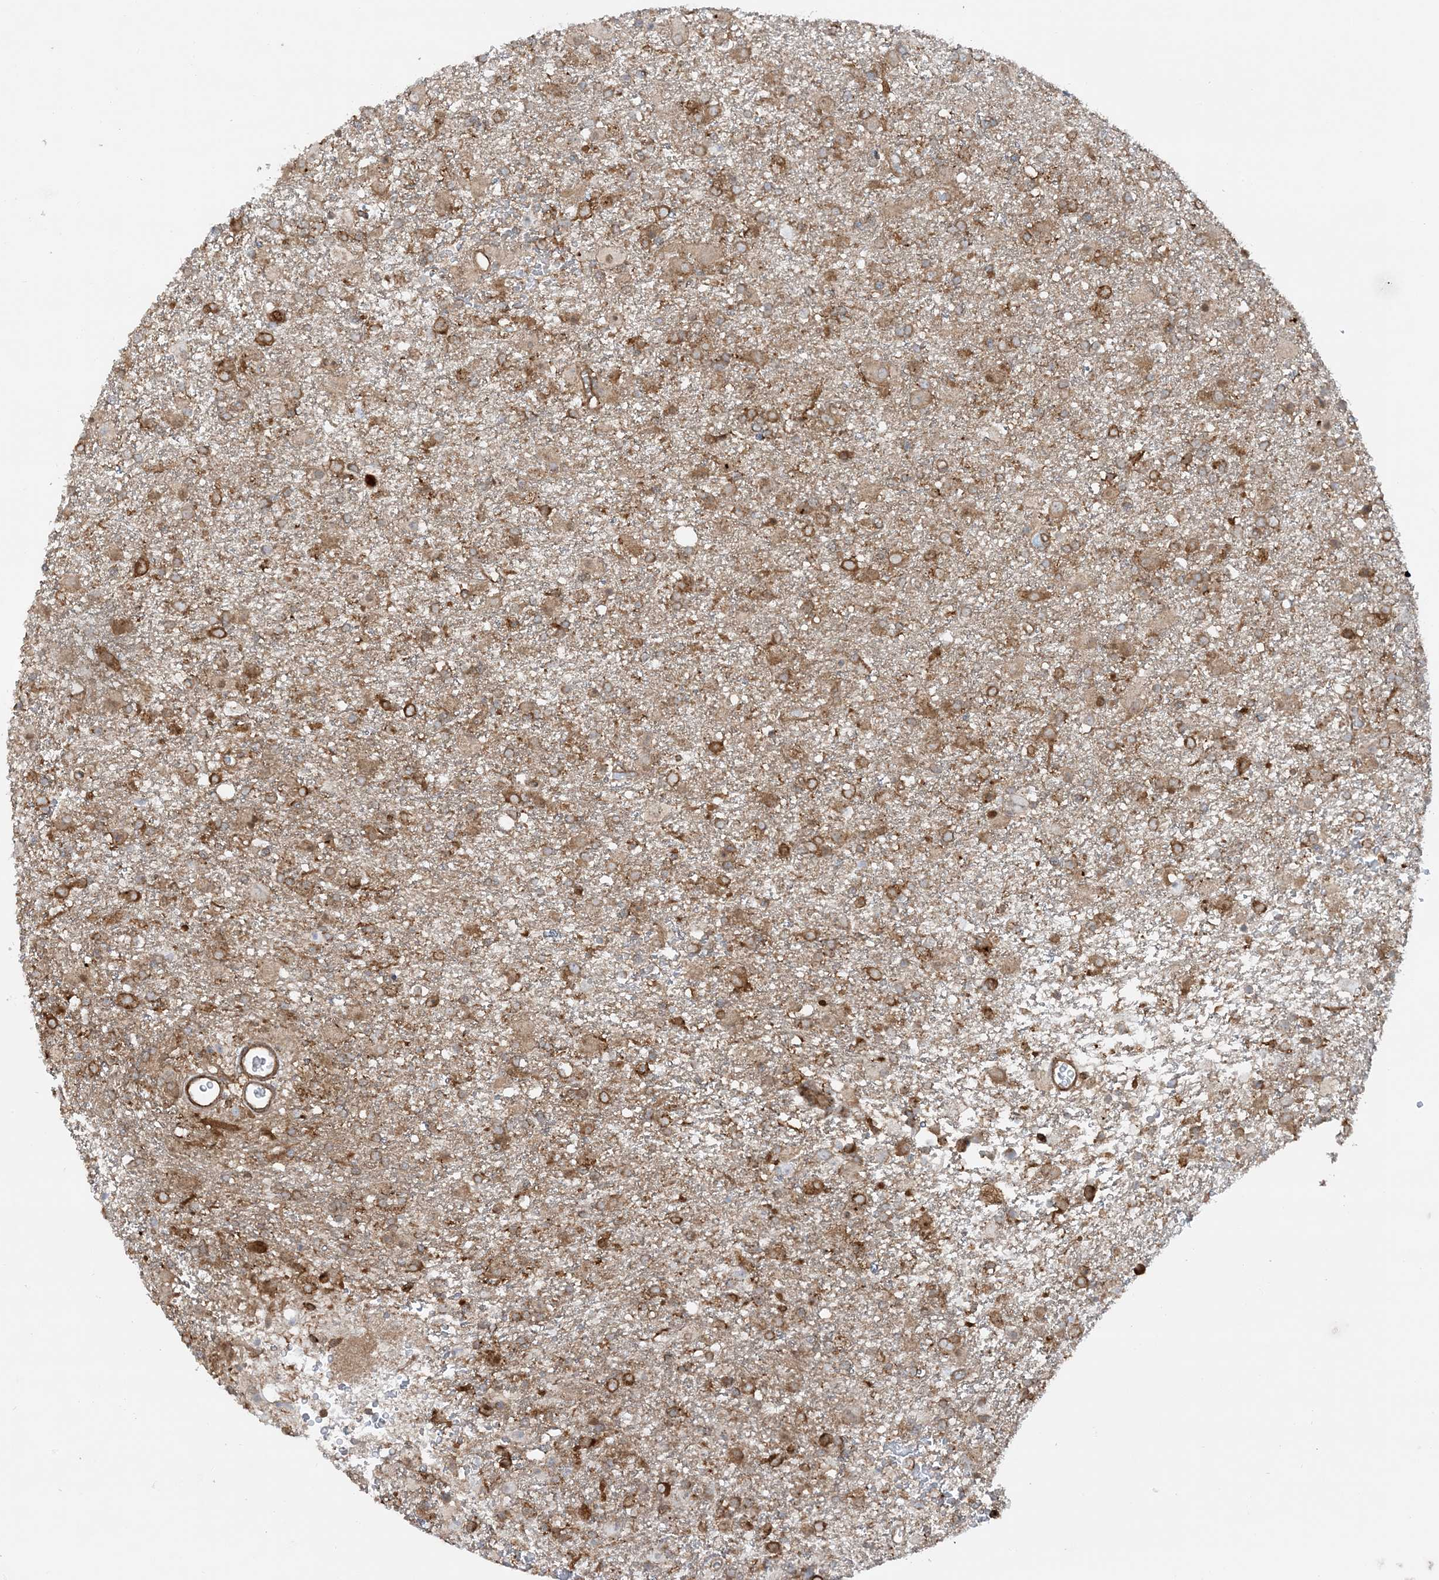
{"staining": {"intensity": "moderate", "quantity": "25%-75%", "location": "cytoplasmic/membranous"}, "tissue": "glioma", "cell_type": "Tumor cells", "image_type": "cancer", "snomed": [{"axis": "morphology", "description": "Glioma, malignant, Low grade"}, {"axis": "topography", "description": "Brain"}], "caption": "Immunohistochemistry (DAB) staining of malignant glioma (low-grade) exhibits moderate cytoplasmic/membranous protein staining in about 25%-75% of tumor cells.", "gene": "STAM2", "patient": {"sex": "male", "age": 65}}